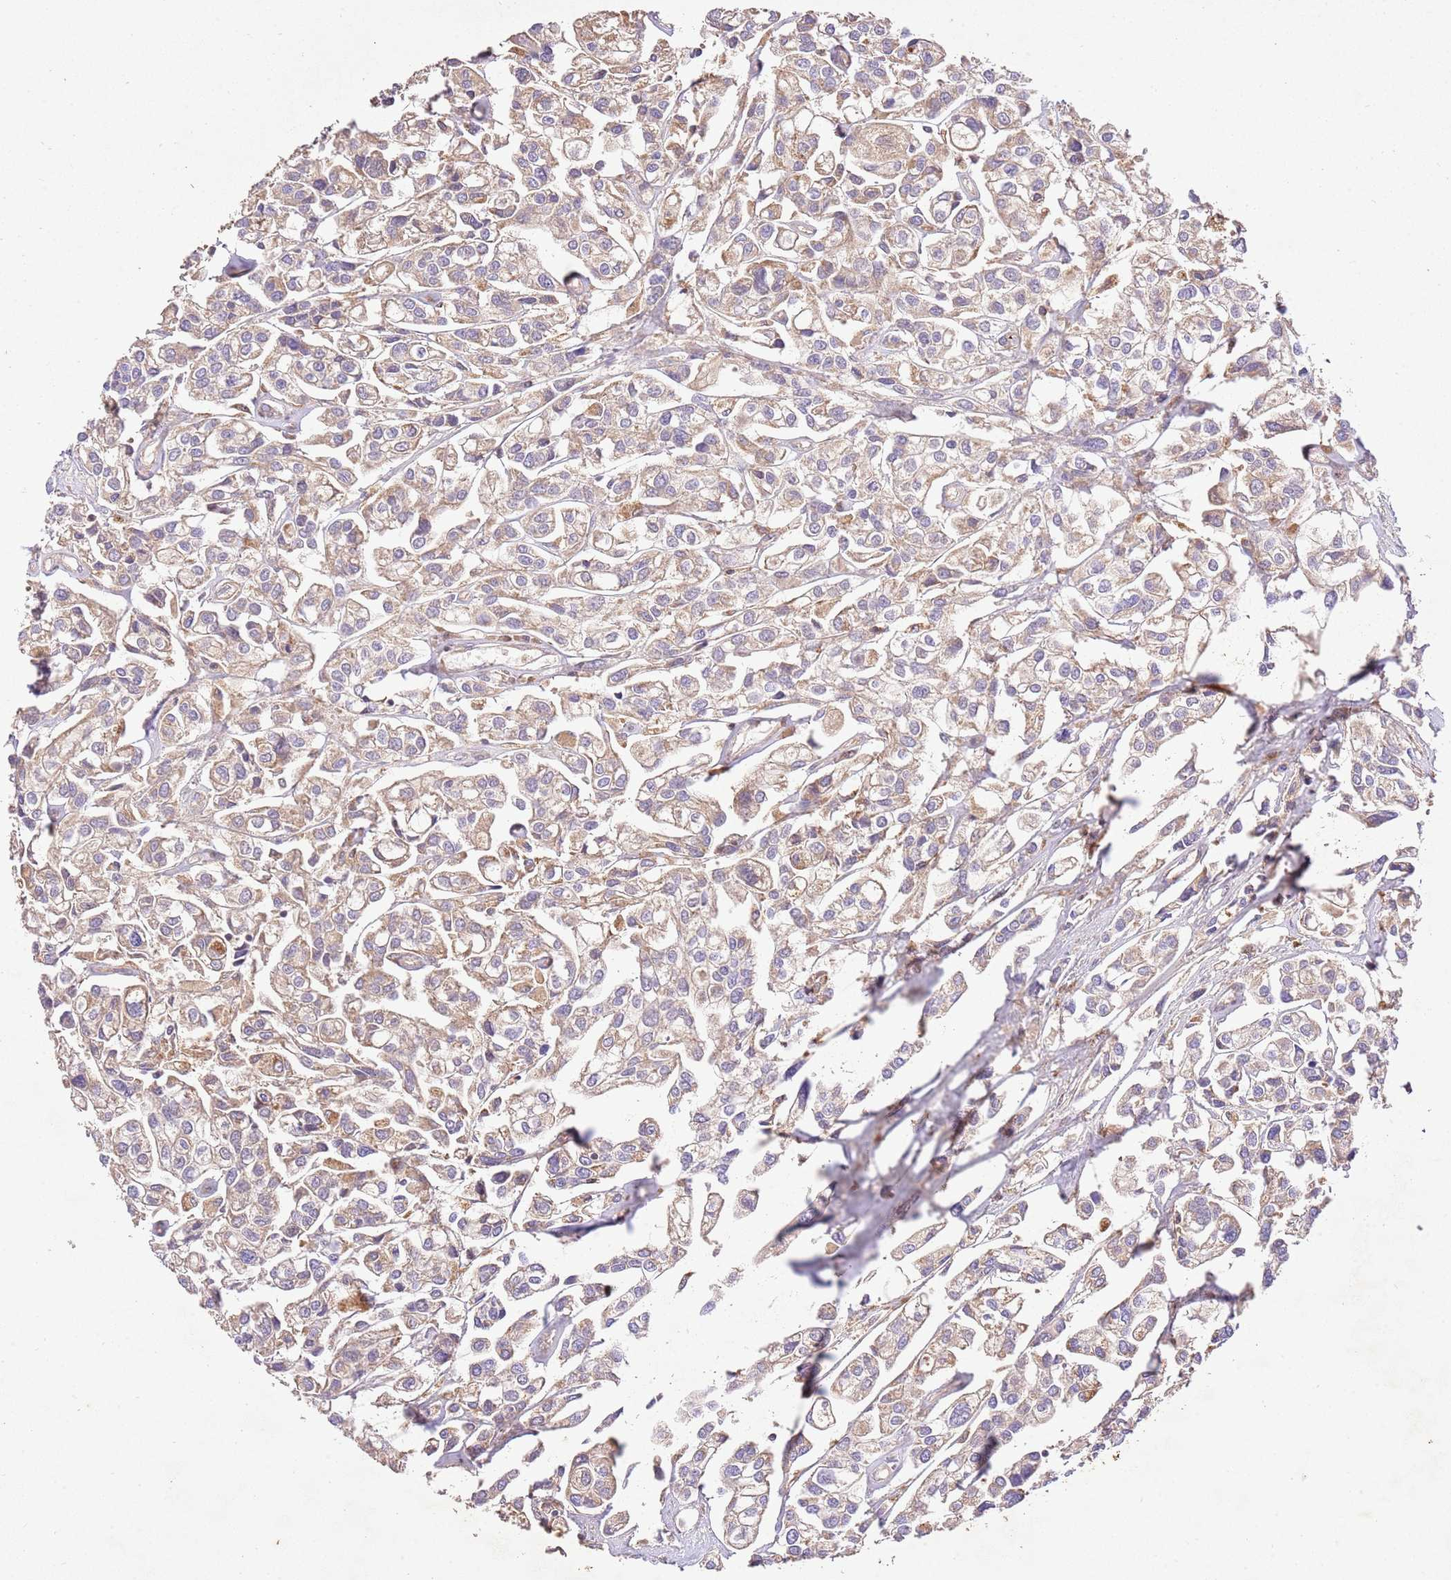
{"staining": {"intensity": "weak", "quantity": "25%-75%", "location": "cytoplasmic/membranous"}, "tissue": "urothelial cancer", "cell_type": "Tumor cells", "image_type": "cancer", "snomed": [{"axis": "morphology", "description": "Urothelial carcinoma, High grade"}, {"axis": "topography", "description": "Urinary bladder"}], "caption": "Brown immunohistochemical staining in human high-grade urothelial carcinoma shows weak cytoplasmic/membranous positivity in about 25%-75% of tumor cells. Using DAB (brown) and hematoxylin (blue) stains, captured at high magnification using brightfield microscopy.", "gene": "LRRC28", "patient": {"sex": "male", "age": 67}}